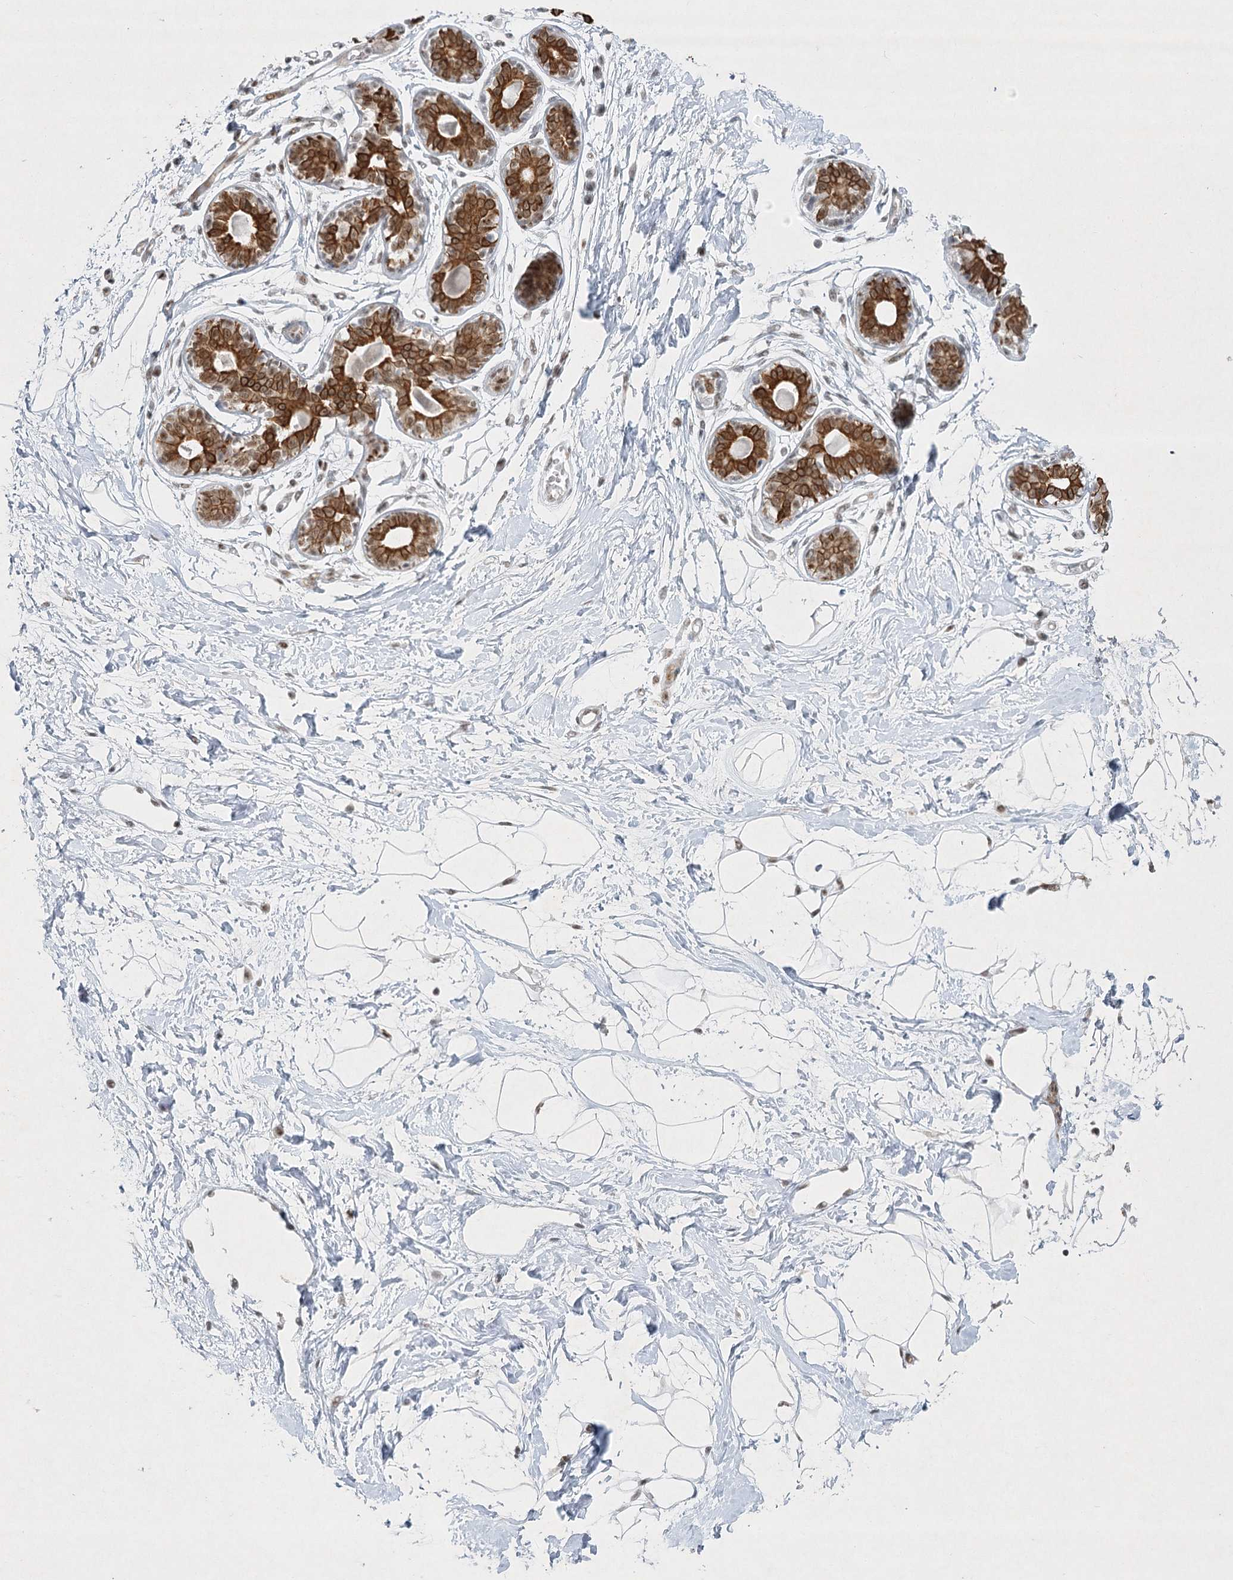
{"staining": {"intensity": "moderate", "quantity": ">75%", "location": "nuclear"}, "tissue": "breast", "cell_type": "Adipocytes", "image_type": "normal", "snomed": [{"axis": "morphology", "description": "Normal tissue, NOS"}, {"axis": "topography", "description": "Breast"}], "caption": "Immunohistochemistry (IHC) (DAB) staining of normal human breast reveals moderate nuclear protein expression in approximately >75% of adipocytes.", "gene": "U2SURP", "patient": {"sex": "female", "age": 45}}